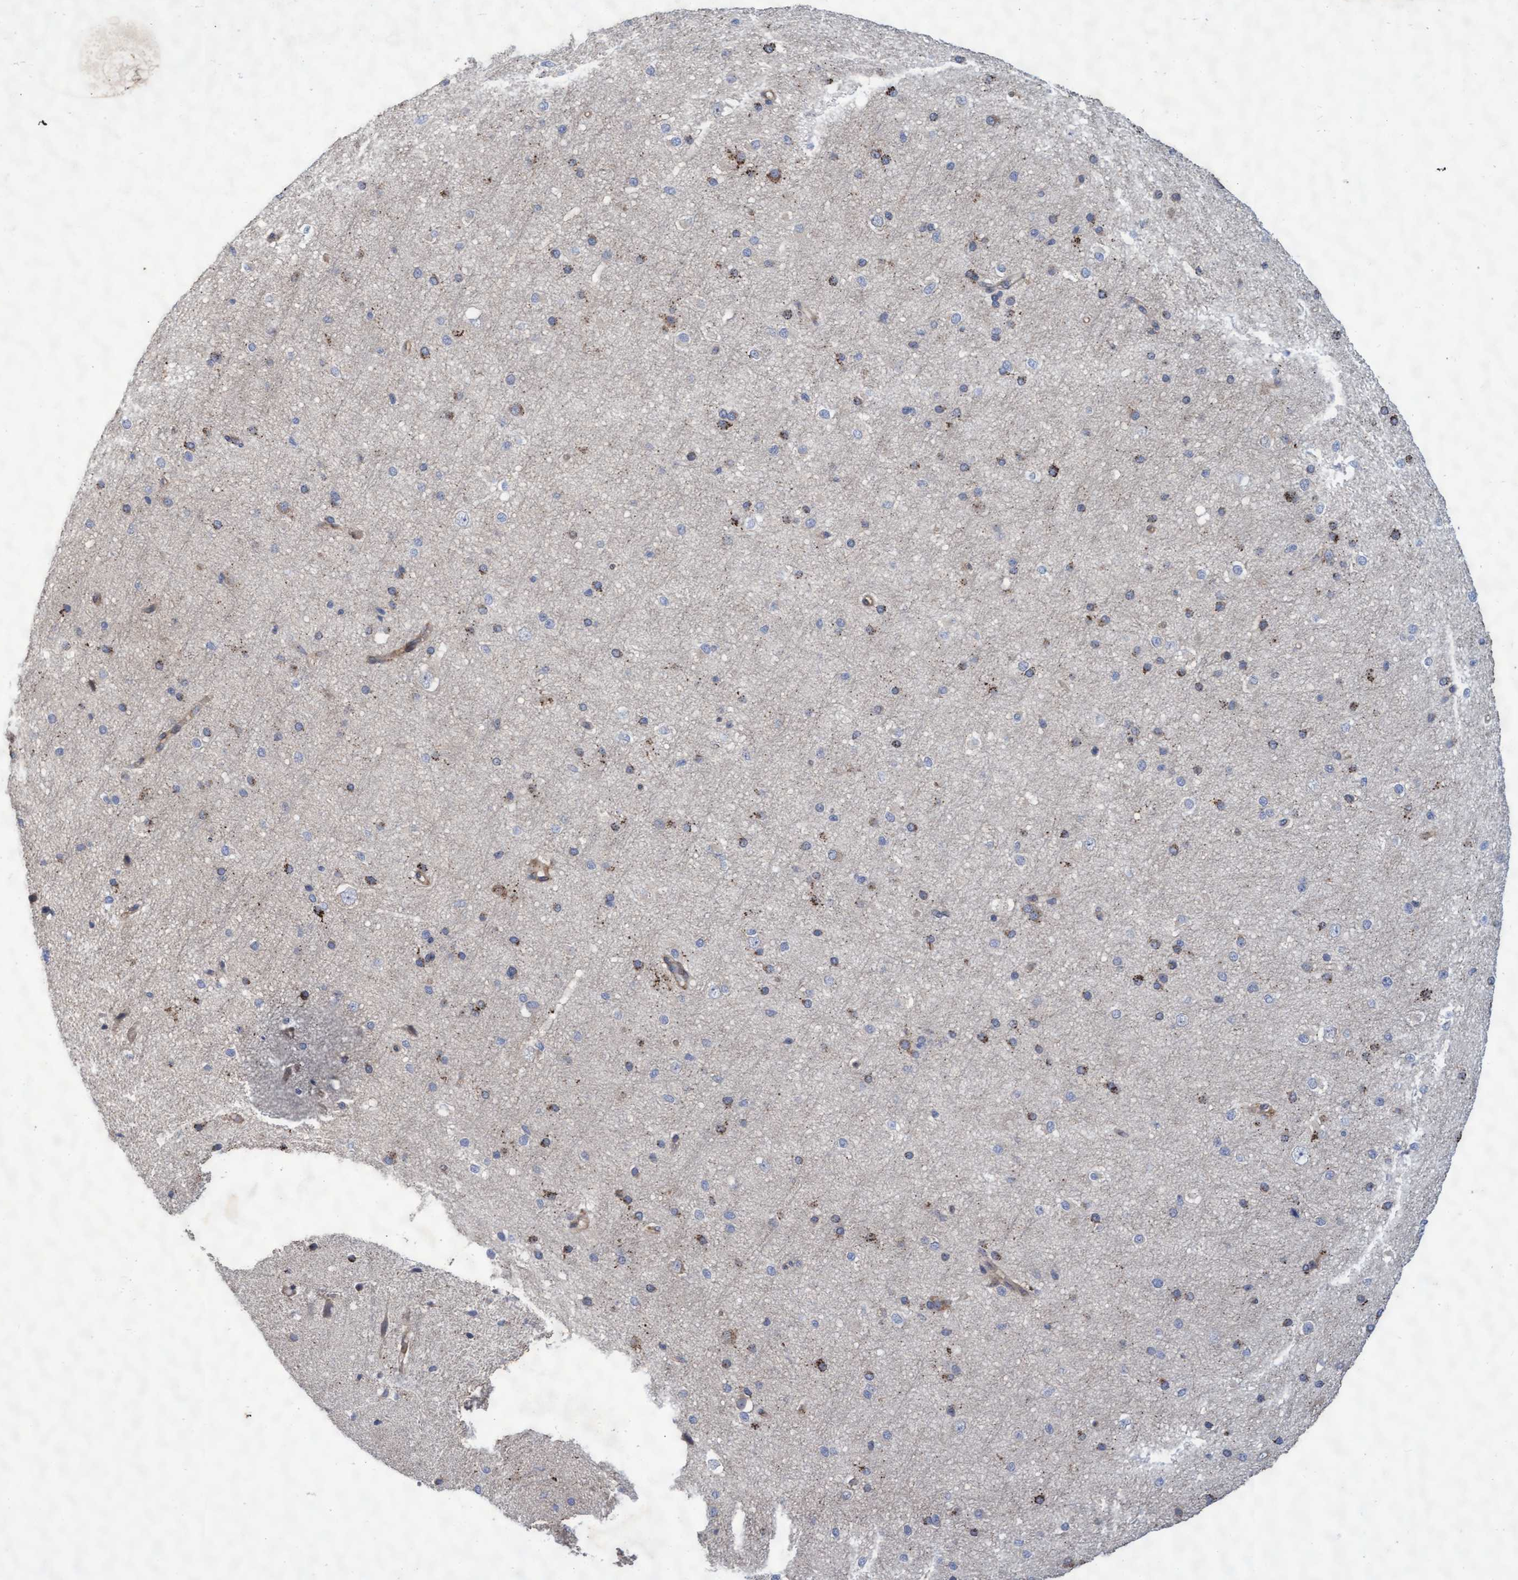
{"staining": {"intensity": "negative", "quantity": "none", "location": "none"}, "tissue": "cerebral cortex", "cell_type": "Endothelial cells", "image_type": "normal", "snomed": [{"axis": "morphology", "description": "Normal tissue, NOS"}, {"axis": "morphology", "description": "Developmental malformation"}, {"axis": "topography", "description": "Cerebral cortex"}], "caption": "Protein analysis of normal cerebral cortex exhibits no significant expression in endothelial cells. The staining is performed using DAB brown chromogen with nuclei counter-stained in using hematoxylin.", "gene": "ABCF2", "patient": {"sex": "female", "age": 30}}